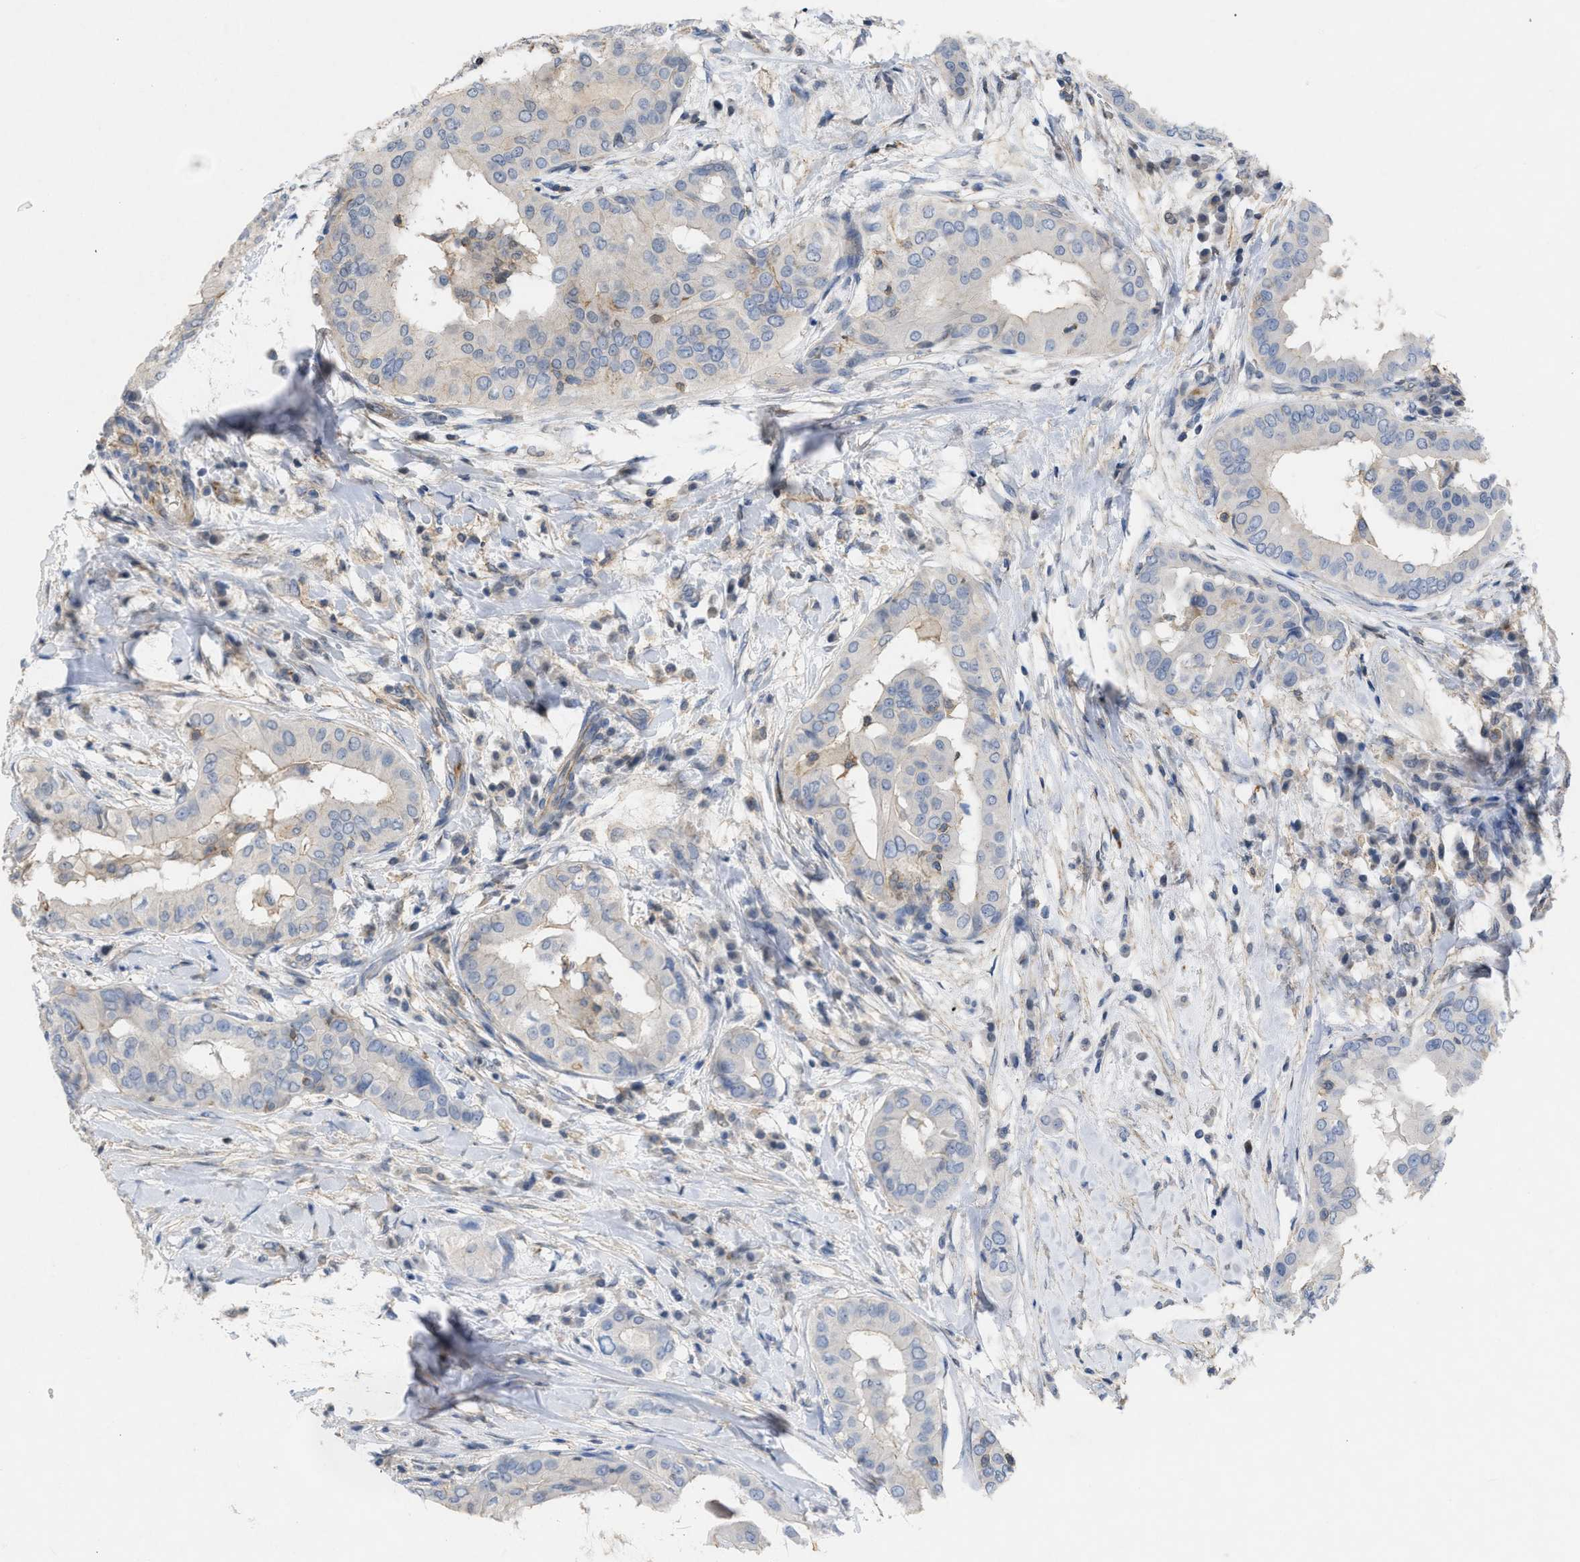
{"staining": {"intensity": "negative", "quantity": "none", "location": "none"}, "tissue": "thyroid cancer", "cell_type": "Tumor cells", "image_type": "cancer", "snomed": [{"axis": "morphology", "description": "Papillary adenocarcinoma, NOS"}, {"axis": "topography", "description": "Thyroid gland"}], "caption": "The immunohistochemistry (IHC) histopathology image has no significant expression in tumor cells of papillary adenocarcinoma (thyroid) tissue.", "gene": "TMEM131", "patient": {"sex": "male", "age": 33}}